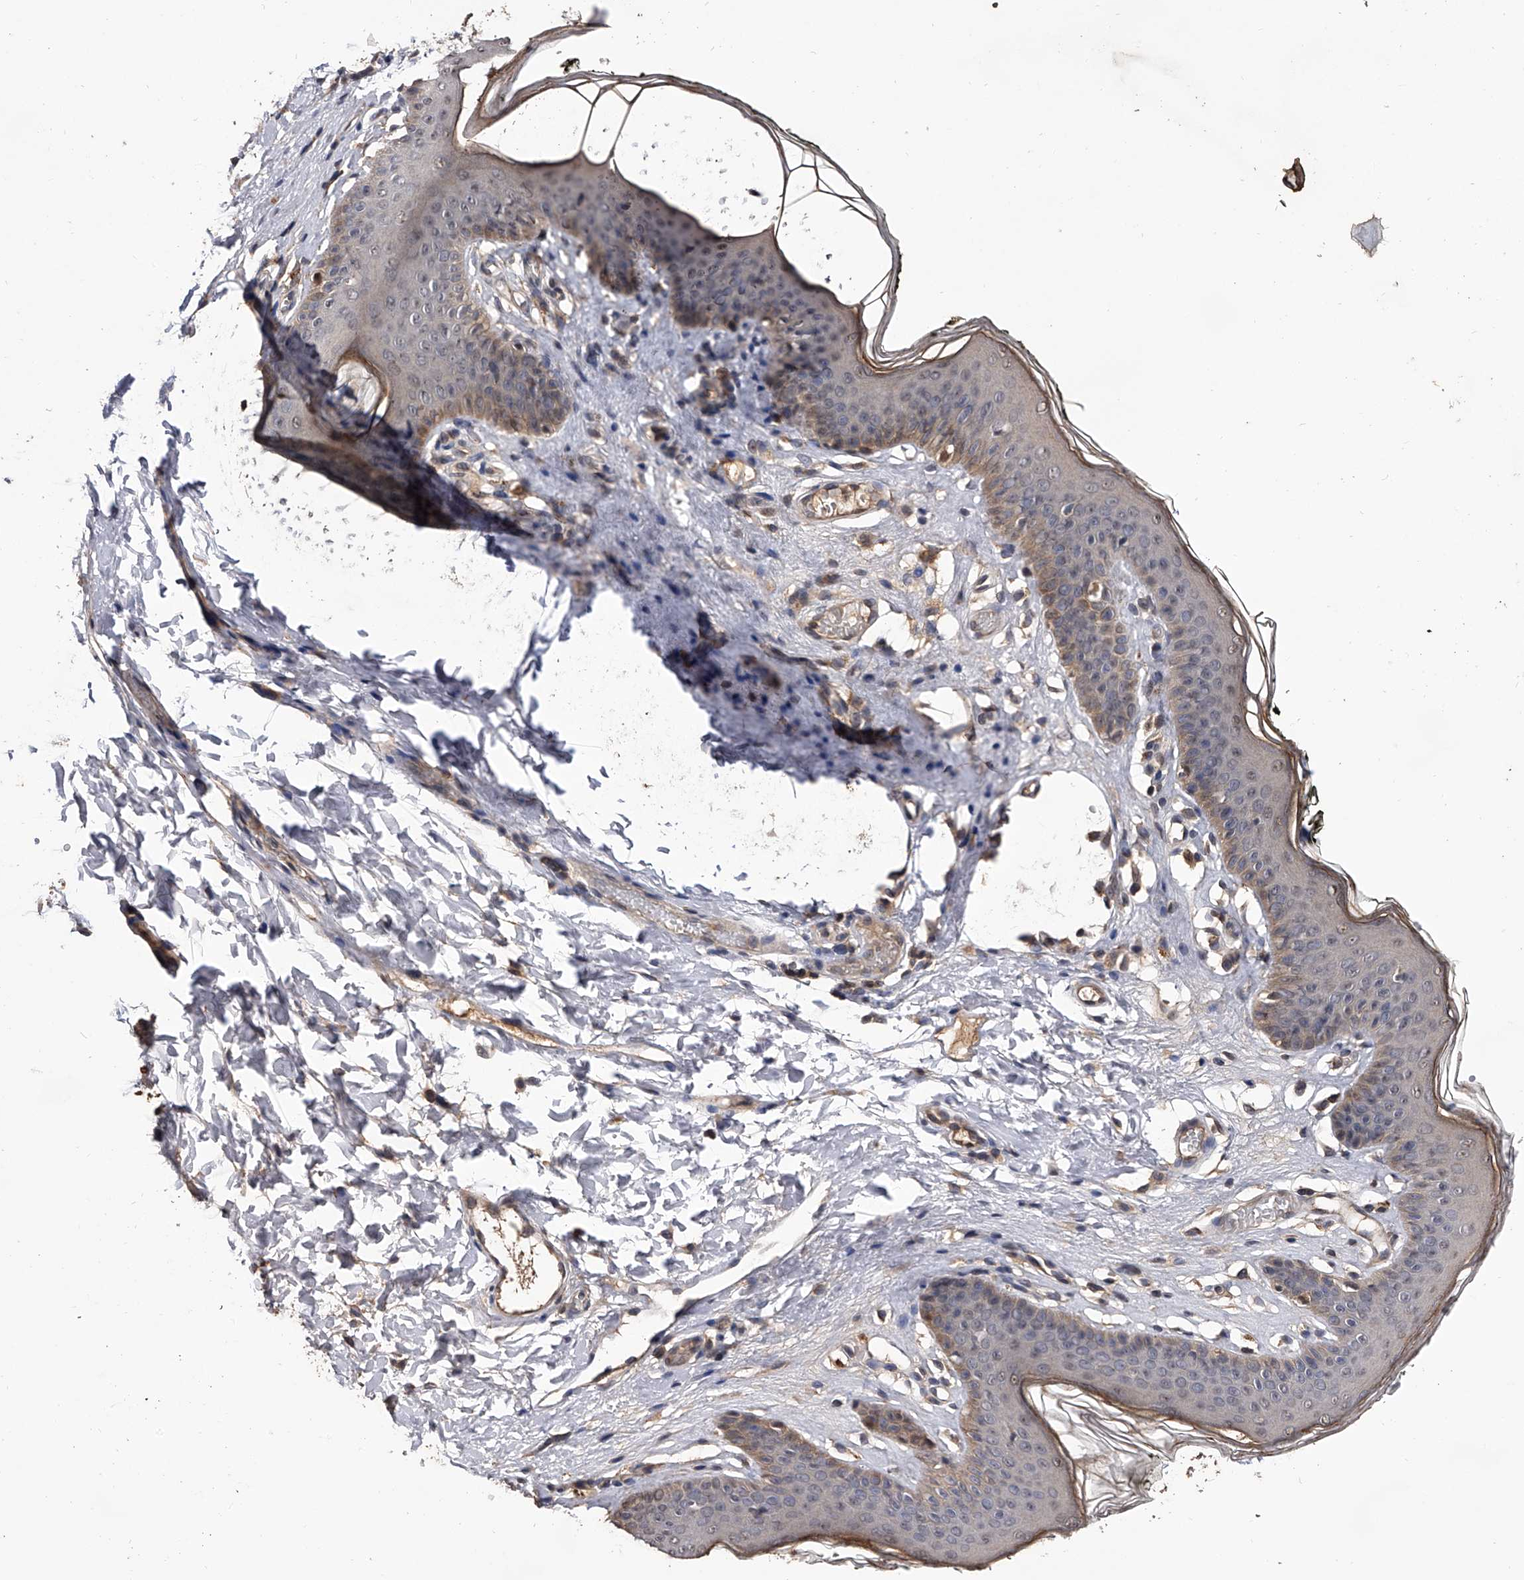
{"staining": {"intensity": "moderate", "quantity": "<25%", "location": "nuclear"}, "tissue": "skin", "cell_type": "Epidermal cells", "image_type": "normal", "snomed": [{"axis": "morphology", "description": "Normal tissue, NOS"}, {"axis": "morphology", "description": "Inflammation, NOS"}, {"axis": "topography", "description": "Vulva"}], "caption": "Protein expression by immunohistochemistry exhibits moderate nuclear staining in about <25% of epidermal cells in unremarkable skin.", "gene": "EFCAB7", "patient": {"sex": "female", "age": 84}}